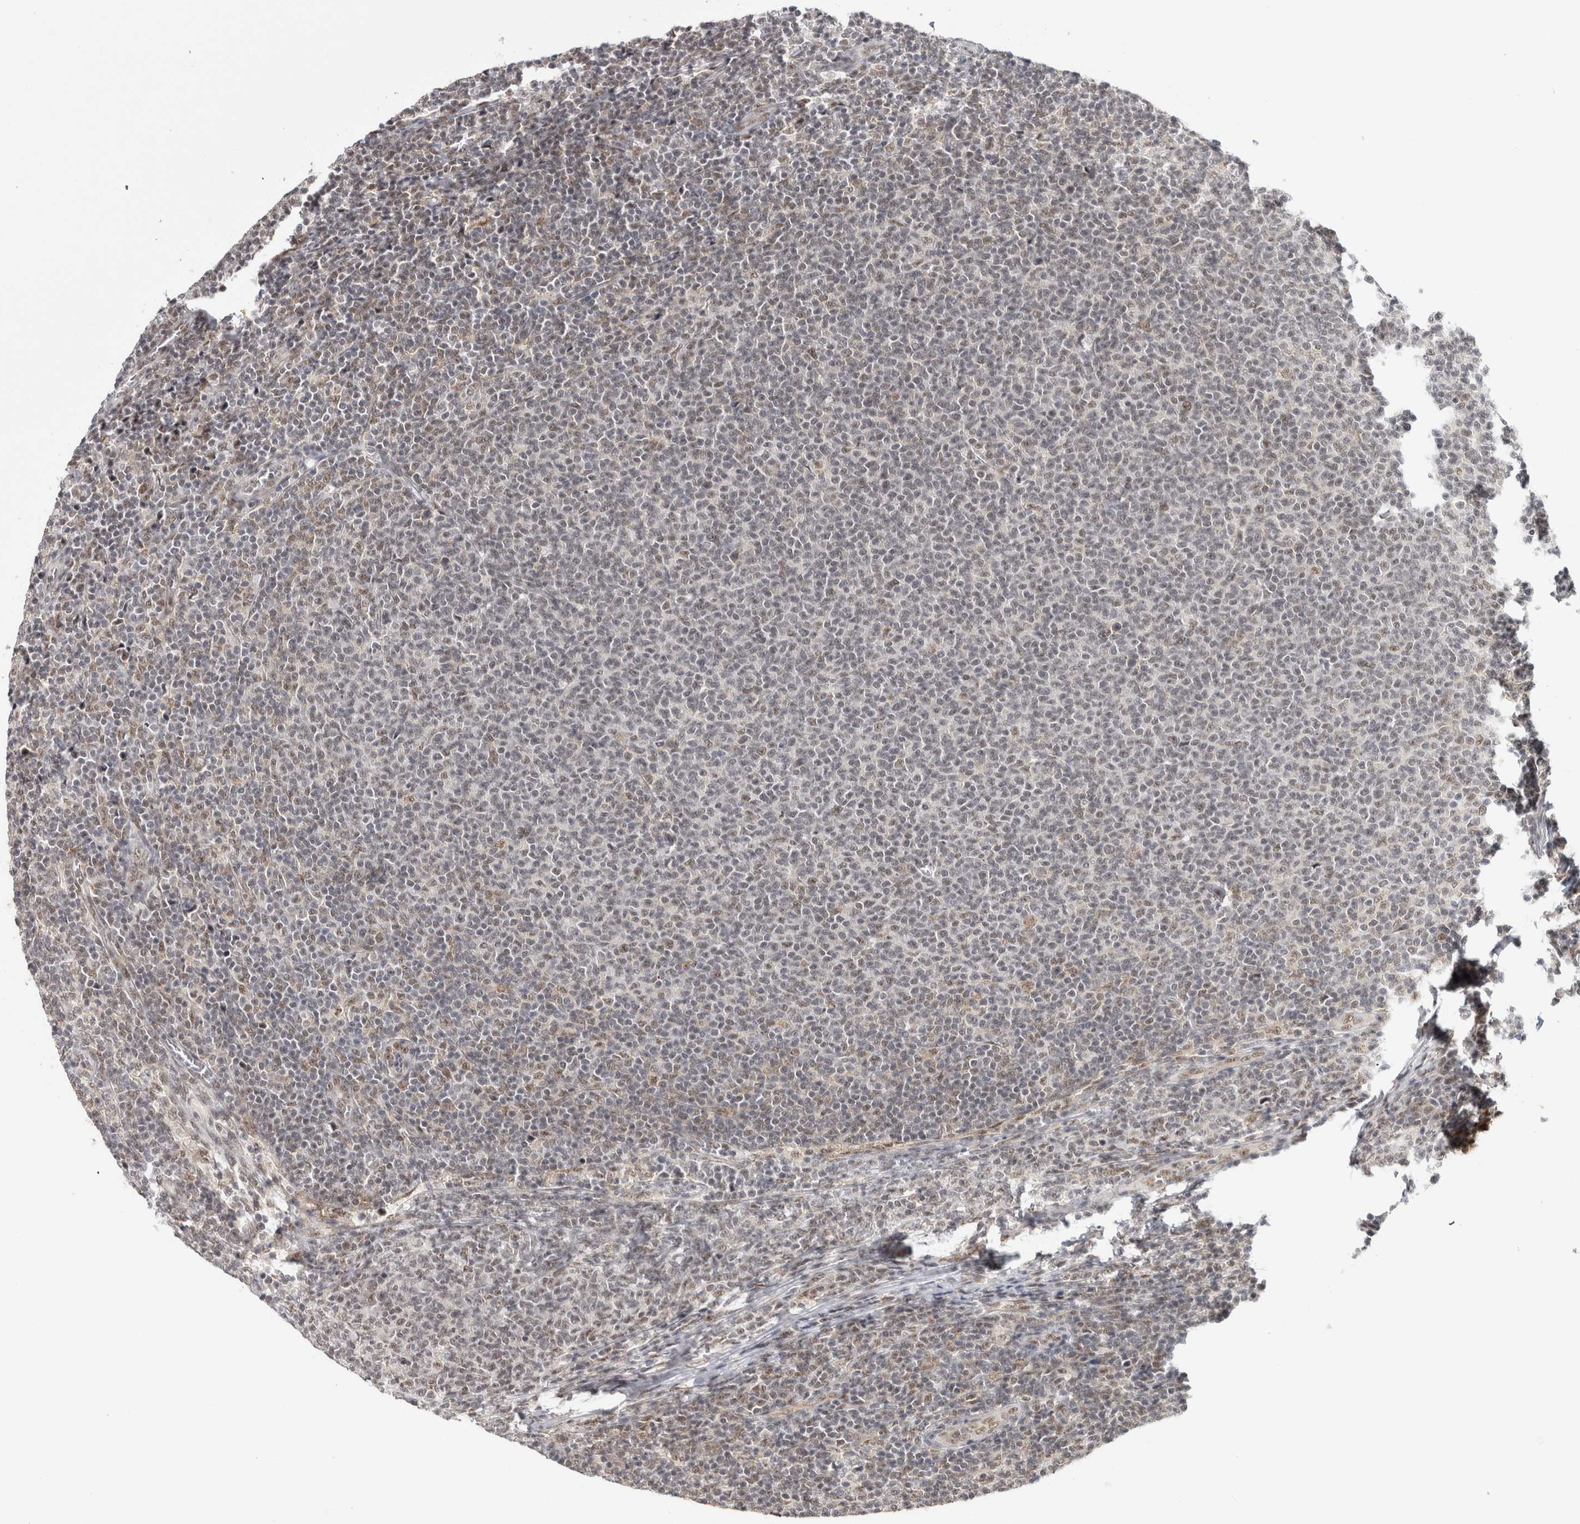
{"staining": {"intensity": "negative", "quantity": "none", "location": "none"}, "tissue": "lymphoma", "cell_type": "Tumor cells", "image_type": "cancer", "snomed": [{"axis": "morphology", "description": "Malignant lymphoma, non-Hodgkin's type, Low grade"}, {"axis": "topography", "description": "Lymph node"}], "caption": "An immunohistochemistry image of lymphoma is shown. There is no staining in tumor cells of lymphoma.", "gene": "MKNK1", "patient": {"sex": "male", "age": 66}}